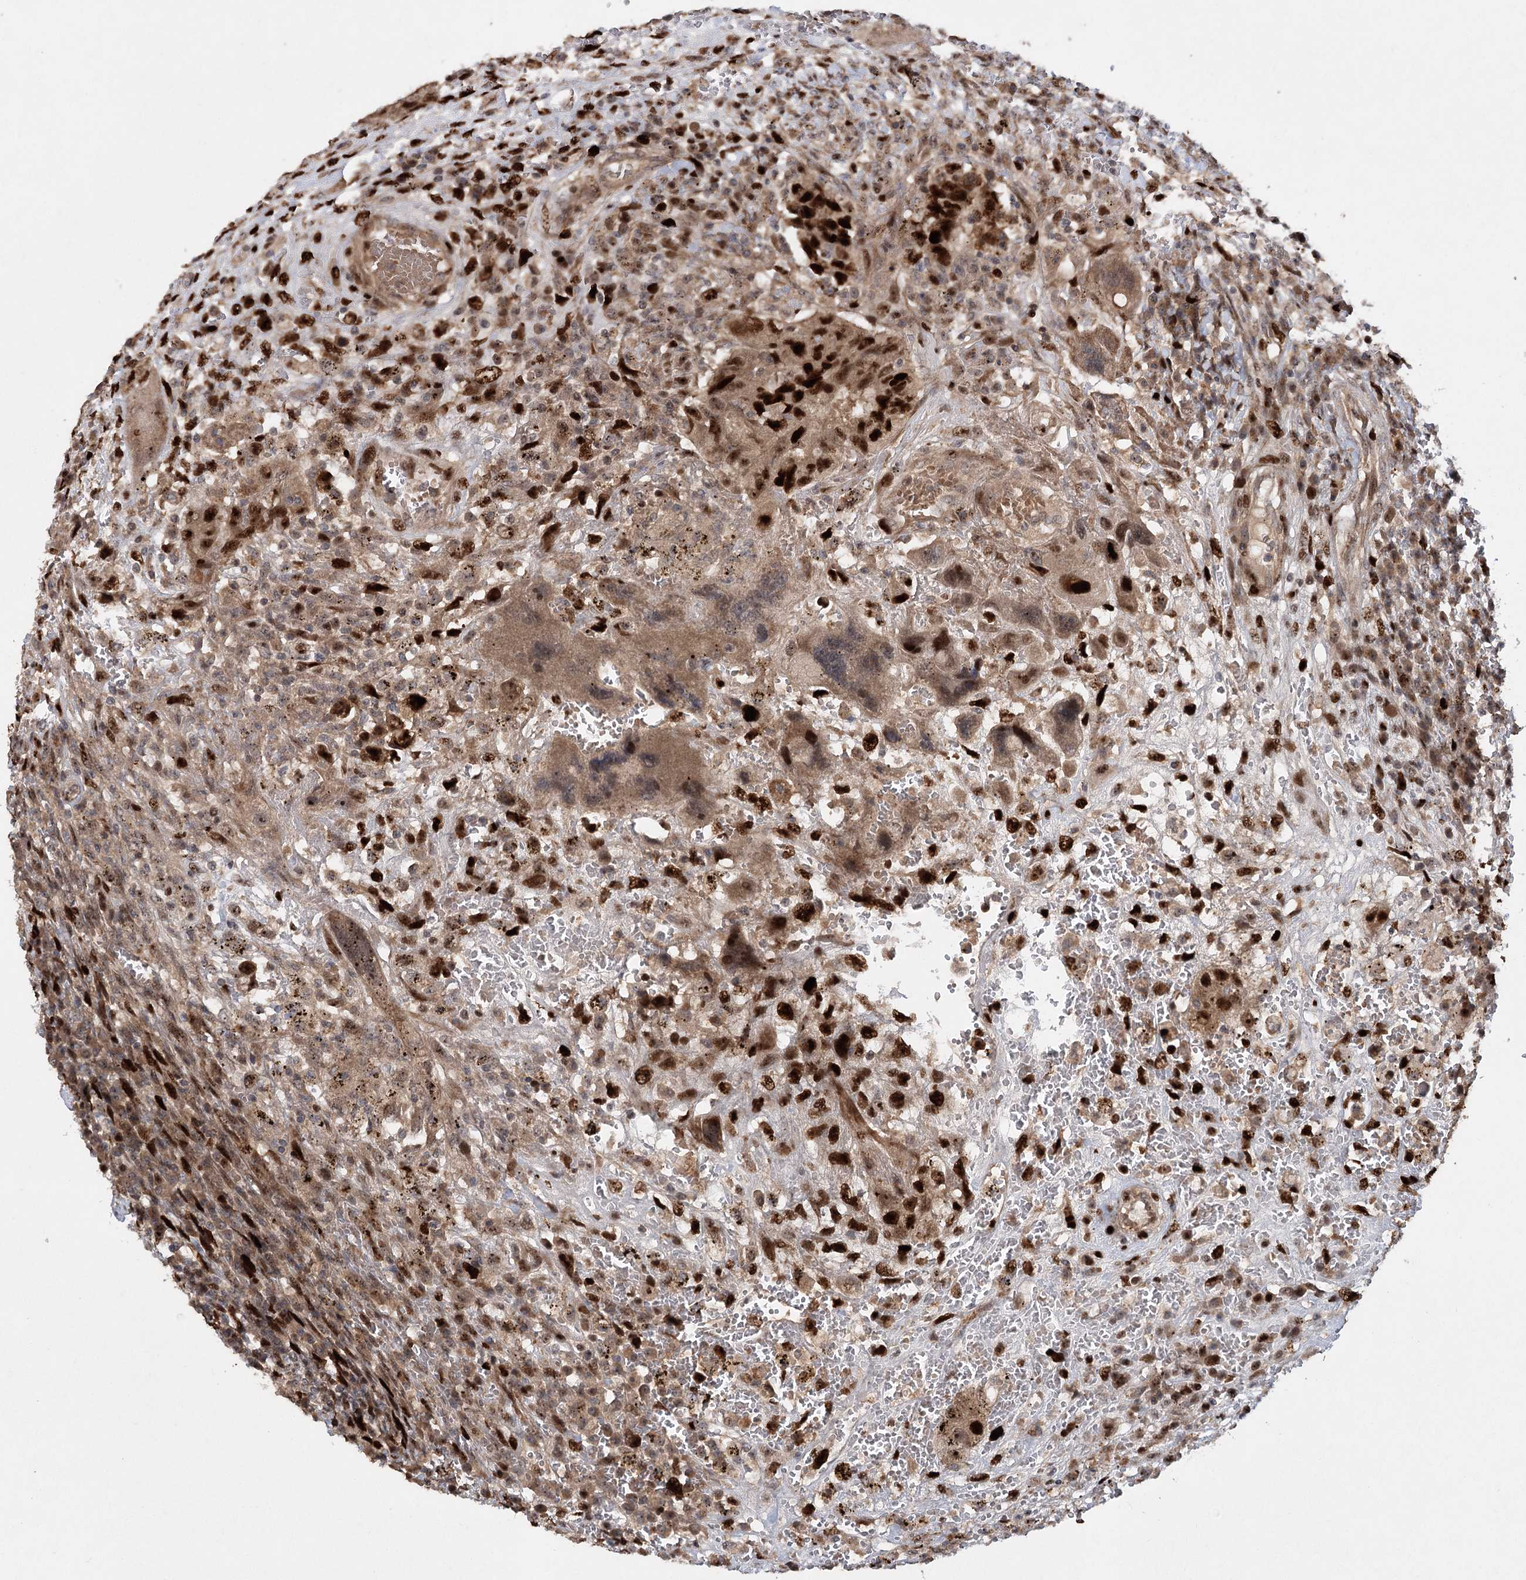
{"staining": {"intensity": "strong", "quantity": ">75%", "location": "nuclear"}, "tissue": "testis cancer", "cell_type": "Tumor cells", "image_type": "cancer", "snomed": [{"axis": "morphology", "description": "Carcinoma, Embryonal, NOS"}, {"axis": "topography", "description": "Testis"}], "caption": "The immunohistochemical stain shows strong nuclear staining in tumor cells of testis cancer (embryonal carcinoma) tissue.", "gene": "PIK3C2A", "patient": {"sex": "male", "age": 26}}